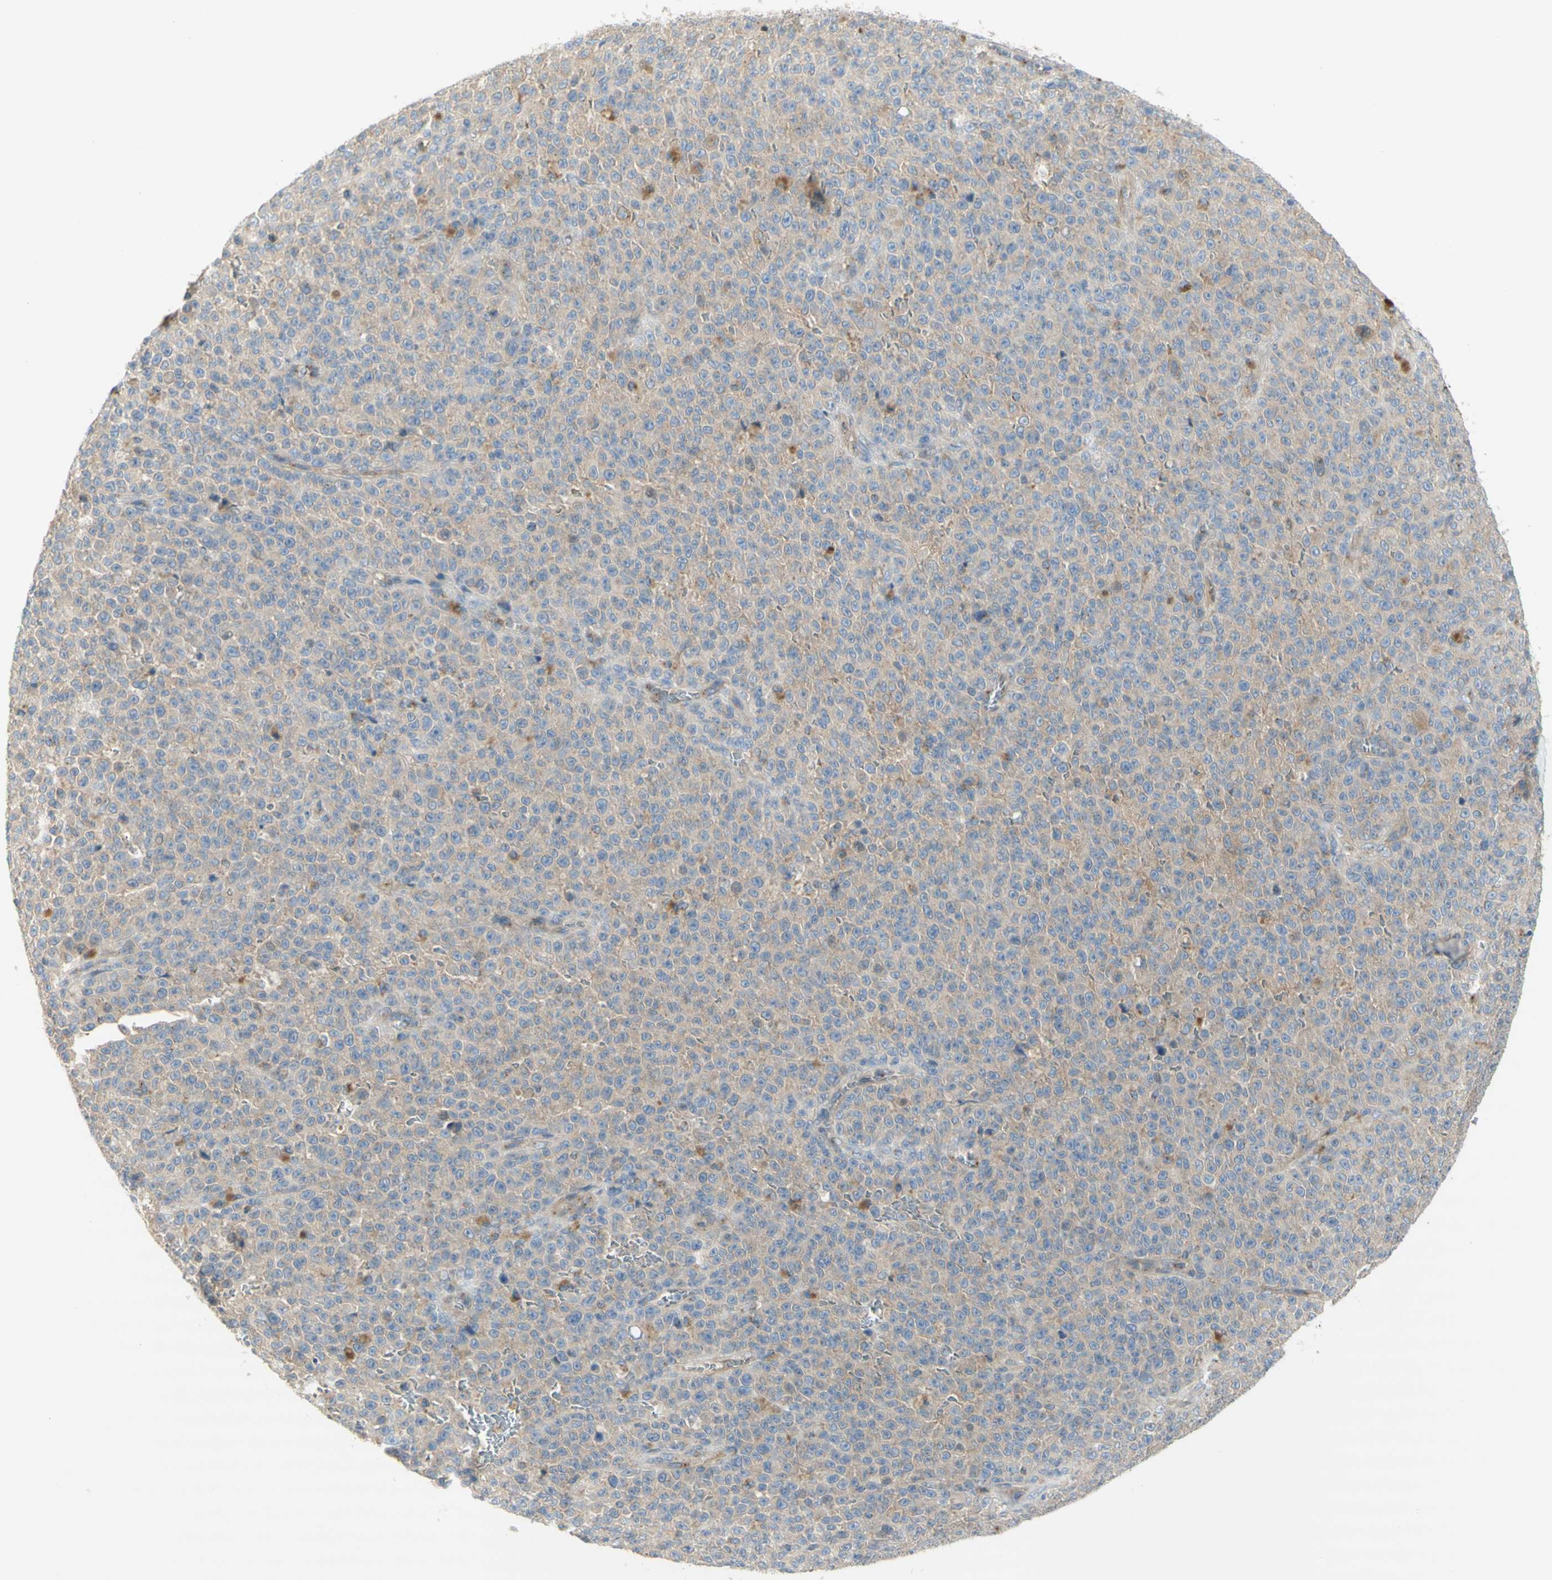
{"staining": {"intensity": "weak", "quantity": ">75%", "location": "cytoplasmic/membranous"}, "tissue": "melanoma", "cell_type": "Tumor cells", "image_type": "cancer", "snomed": [{"axis": "morphology", "description": "Malignant melanoma, NOS"}, {"axis": "topography", "description": "Skin"}], "caption": "Human melanoma stained with a protein marker exhibits weak staining in tumor cells.", "gene": "DYNC1H1", "patient": {"sex": "female", "age": 82}}